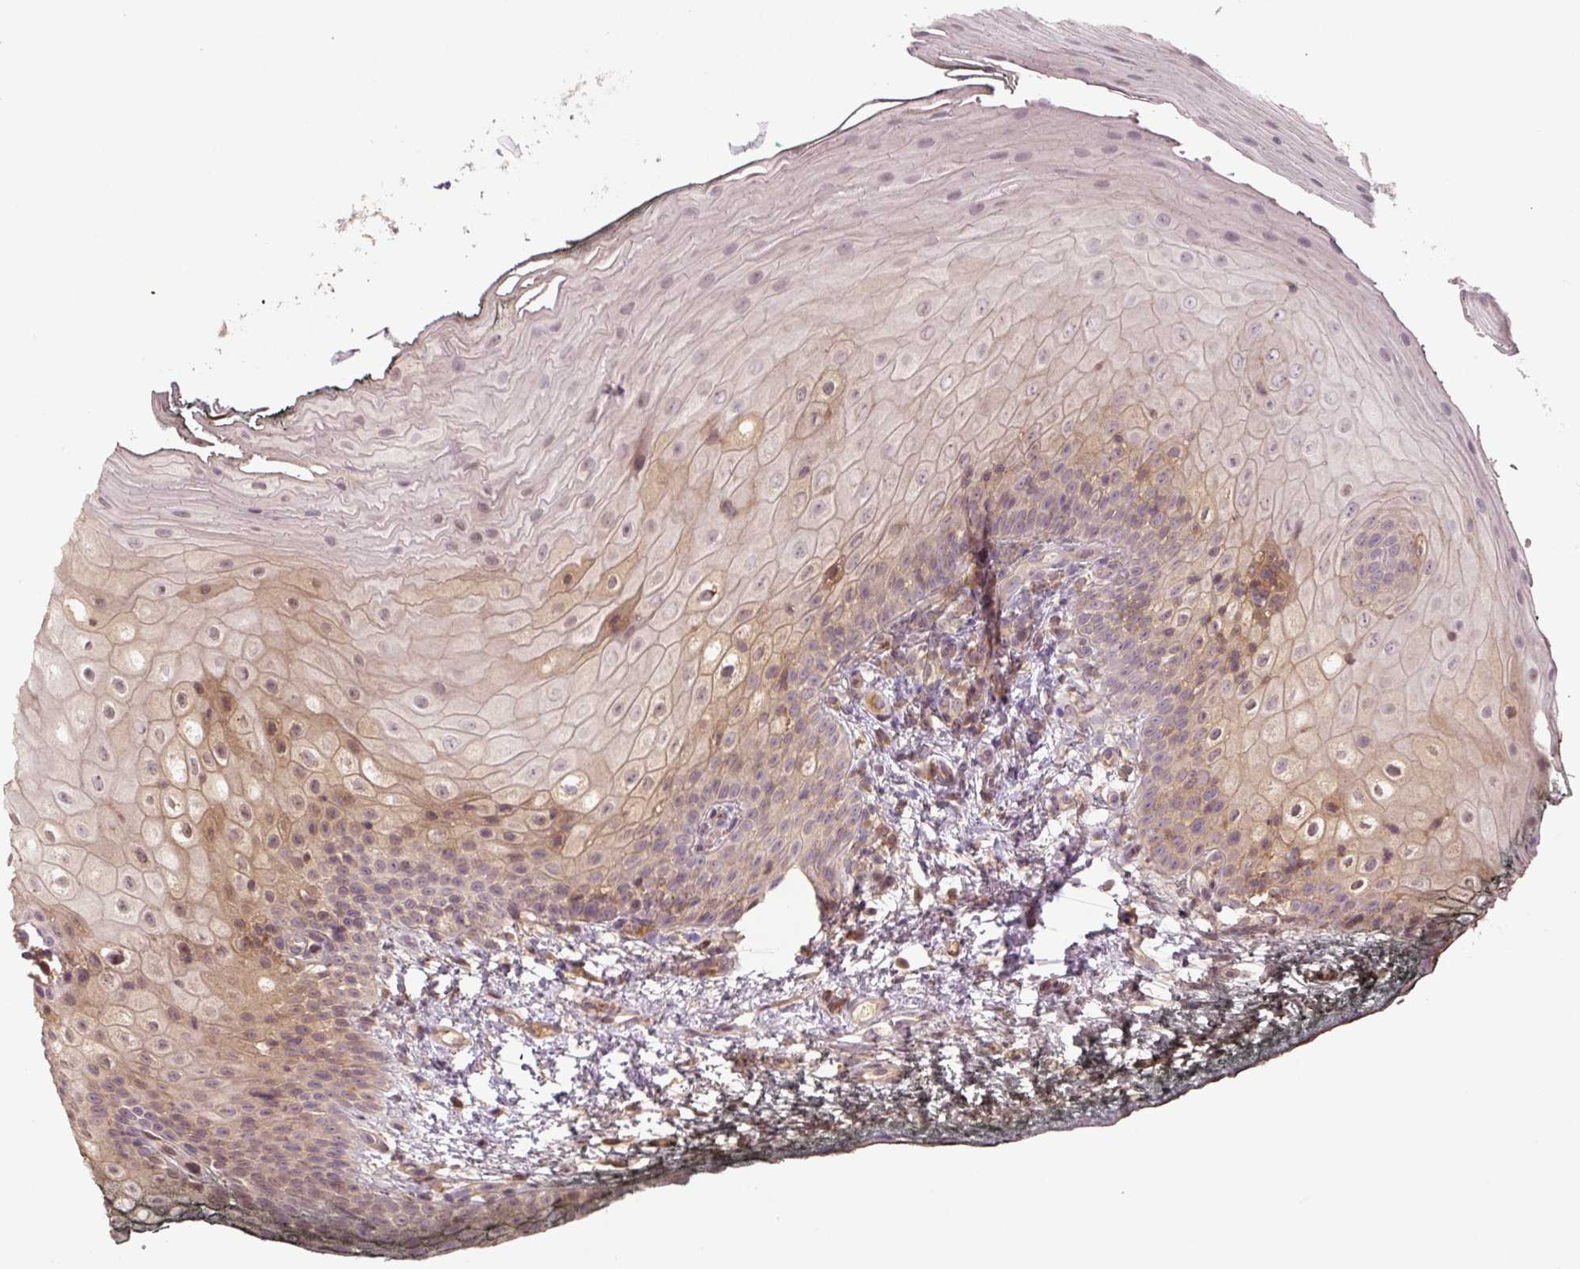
{"staining": {"intensity": "weak", "quantity": "25%-75%", "location": "cytoplasmic/membranous,nuclear"}, "tissue": "oral mucosa", "cell_type": "Squamous epithelial cells", "image_type": "normal", "snomed": [{"axis": "morphology", "description": "Normal tissue, NOS"}, {"axis": "topography", "description": "Oral tissue"}], "caption": "DAB (3,3'-diaminobenzidine) immunohistochemical staining of normal oral mucosa reveals weak cytoplasmic/membranous,nuclear protein positivity in about 25%-75% of squamous epithelial cells.", "gene": "C2orf73", "patient": {"sex": "male", "age": 75}}